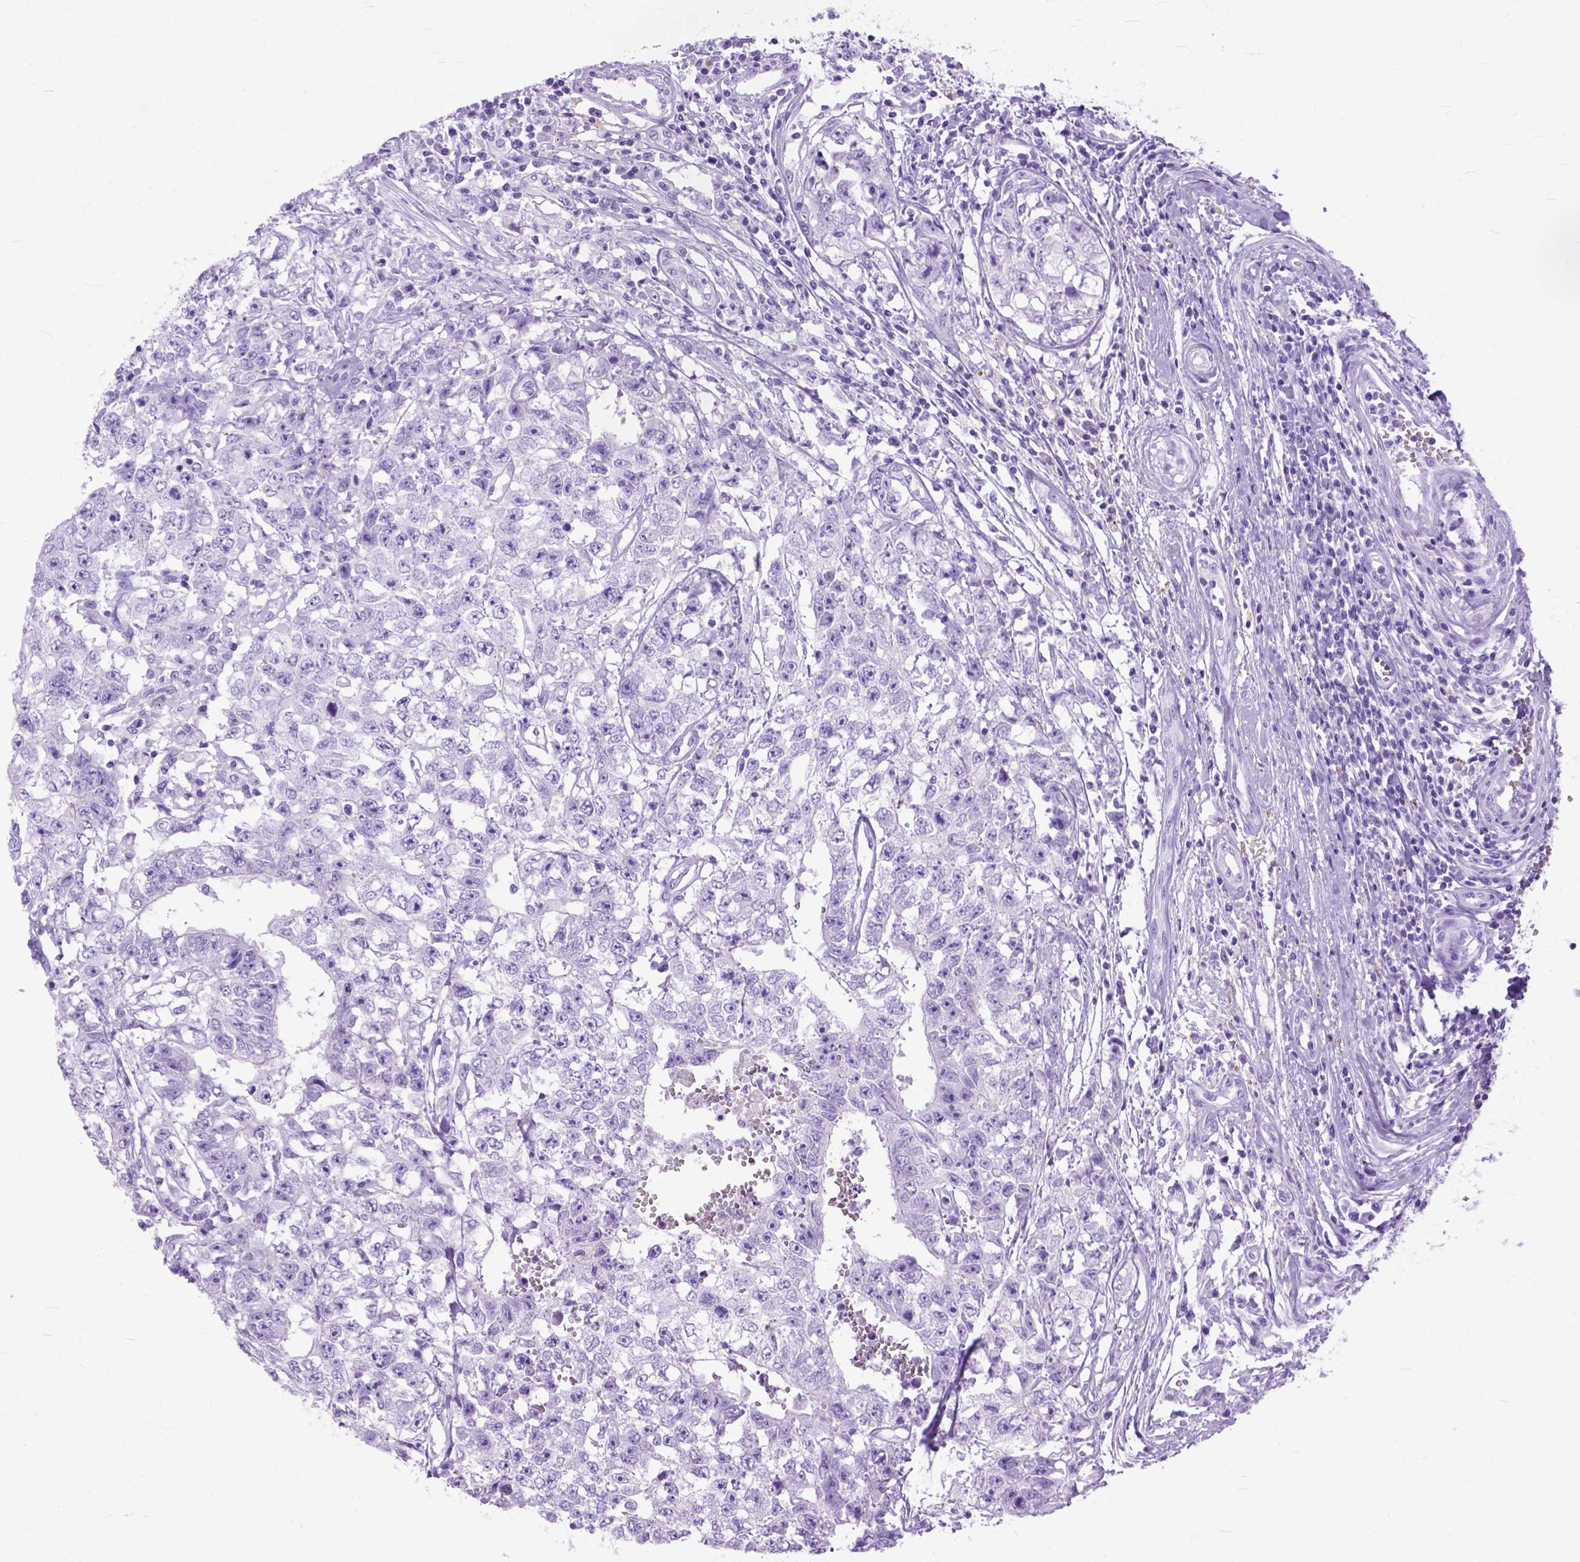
{"staining": {"intensity": "negative", "quantity": "none", "location": "none"}, "tissue": "testis cancer", "cell_type": "Tumor cells", "image_type": "cancer", "snomed": [{"axis": "morphology", "description": "Carcinoma, Embryonal, NOS"}, {"axis": "topography", "description": "Testis"}], "caption": "Tumor cells show no significant protein staining in testis cancer.", "gene": "GNGT1", "patient": {"sex": "male", "age": 36}}